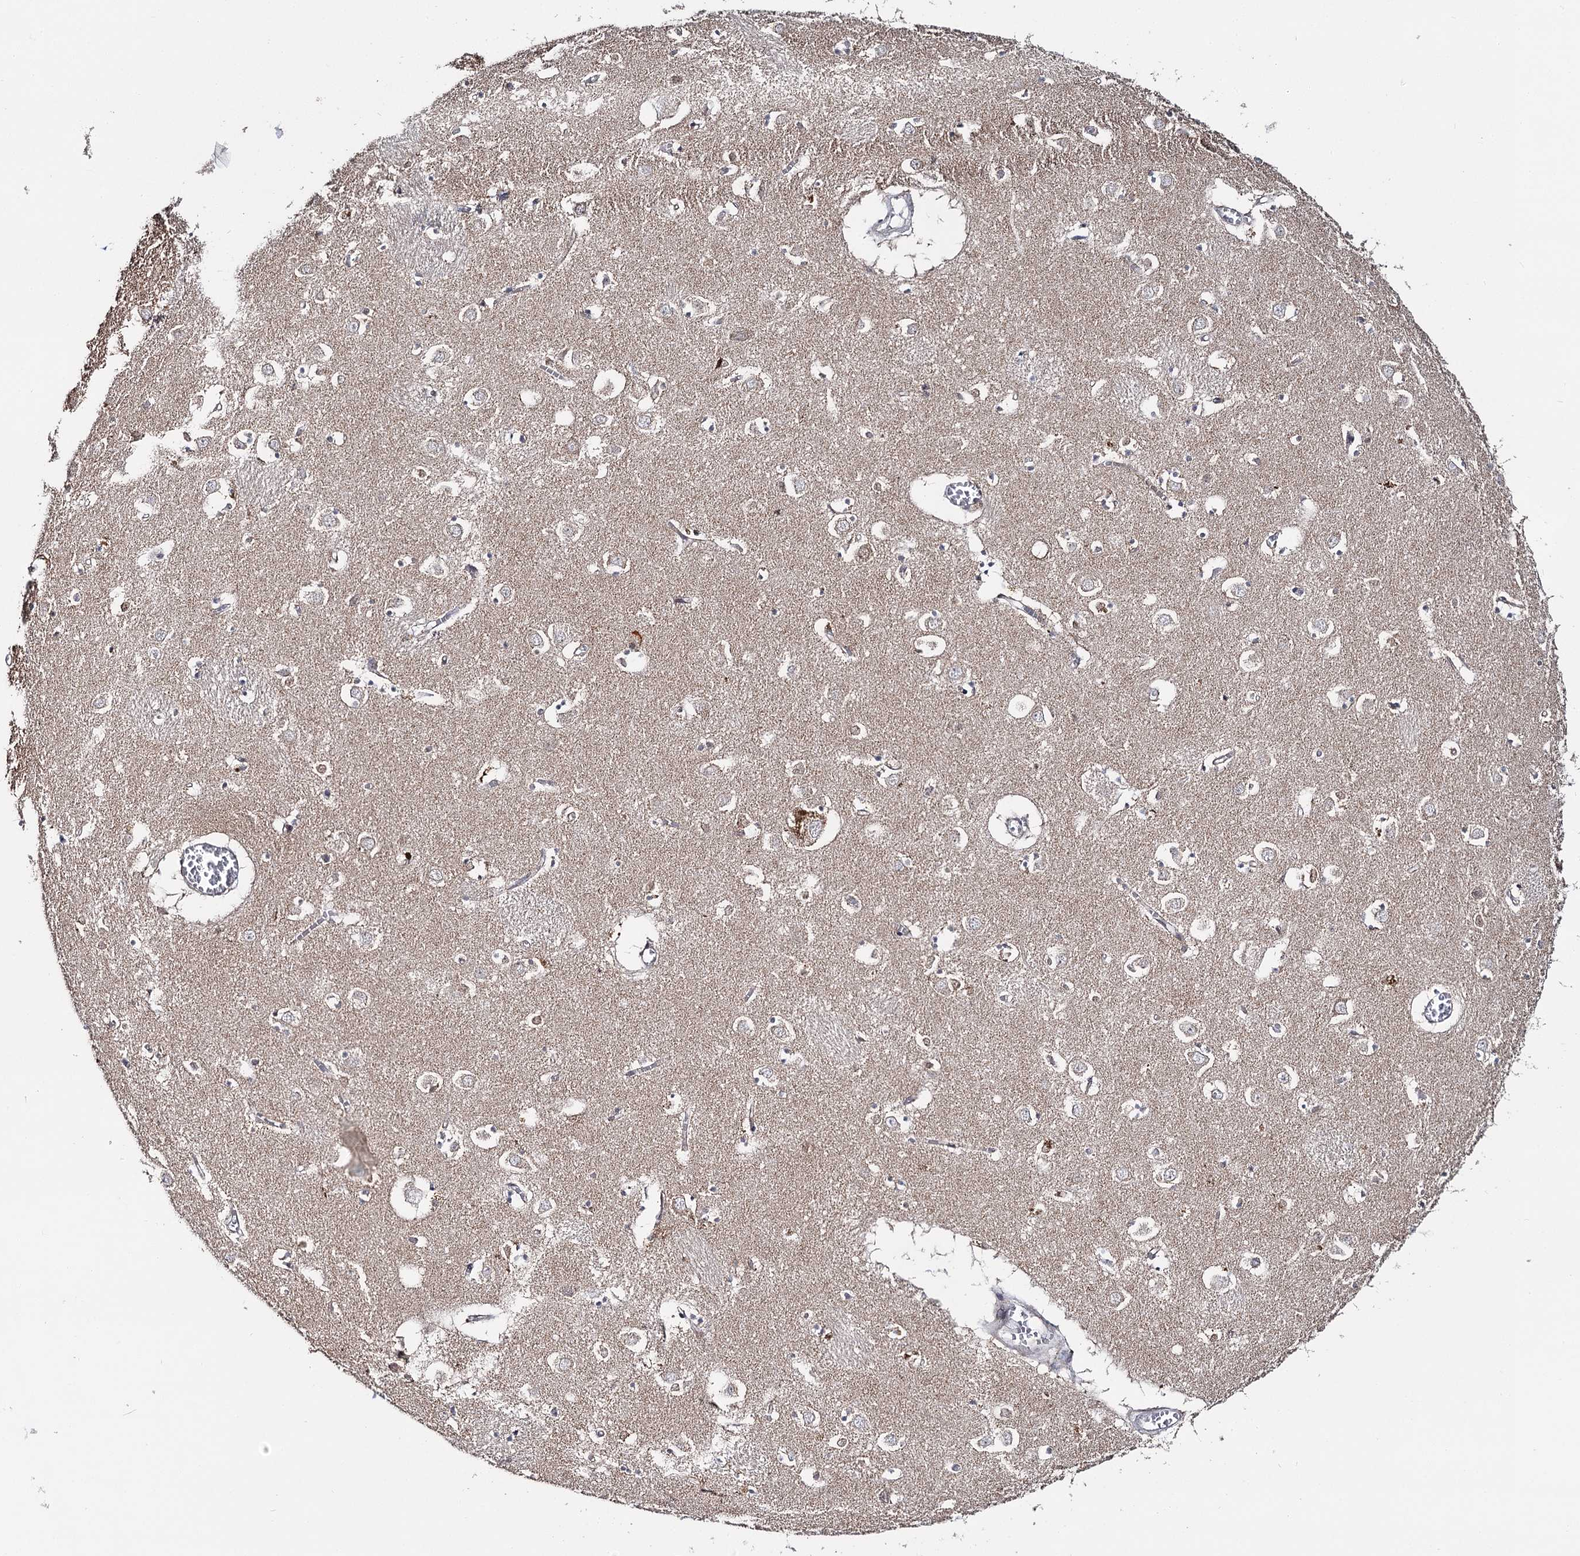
{"staining": {"intensity": "moderate", "quantity": "<25%", "location": "cytoplasmic/membranous"}, "tissue": "caudate", "cell_type": "Glial cells", "image_type": "normal", "snomed": [{"axis": "morphology", "description": "Normal tissue, NOS"}, {"axis": "topography", "description": "Lateral ventricle wall"}], "caption": "IHC staining of benign caudate, which reveals low levels of moderate cytoplasmic/membranous staining in about <25% of glial cells indicating moderate cytoplasmic/membranous protein staining. The staining was performed using DAB (3,3'-diaminobenzidine) (brown) for protein detection and nuclei were counterstained in hematoxylin (blue).", "gene": "CBR4", "patient": {"sex": "male", "age": 70}}